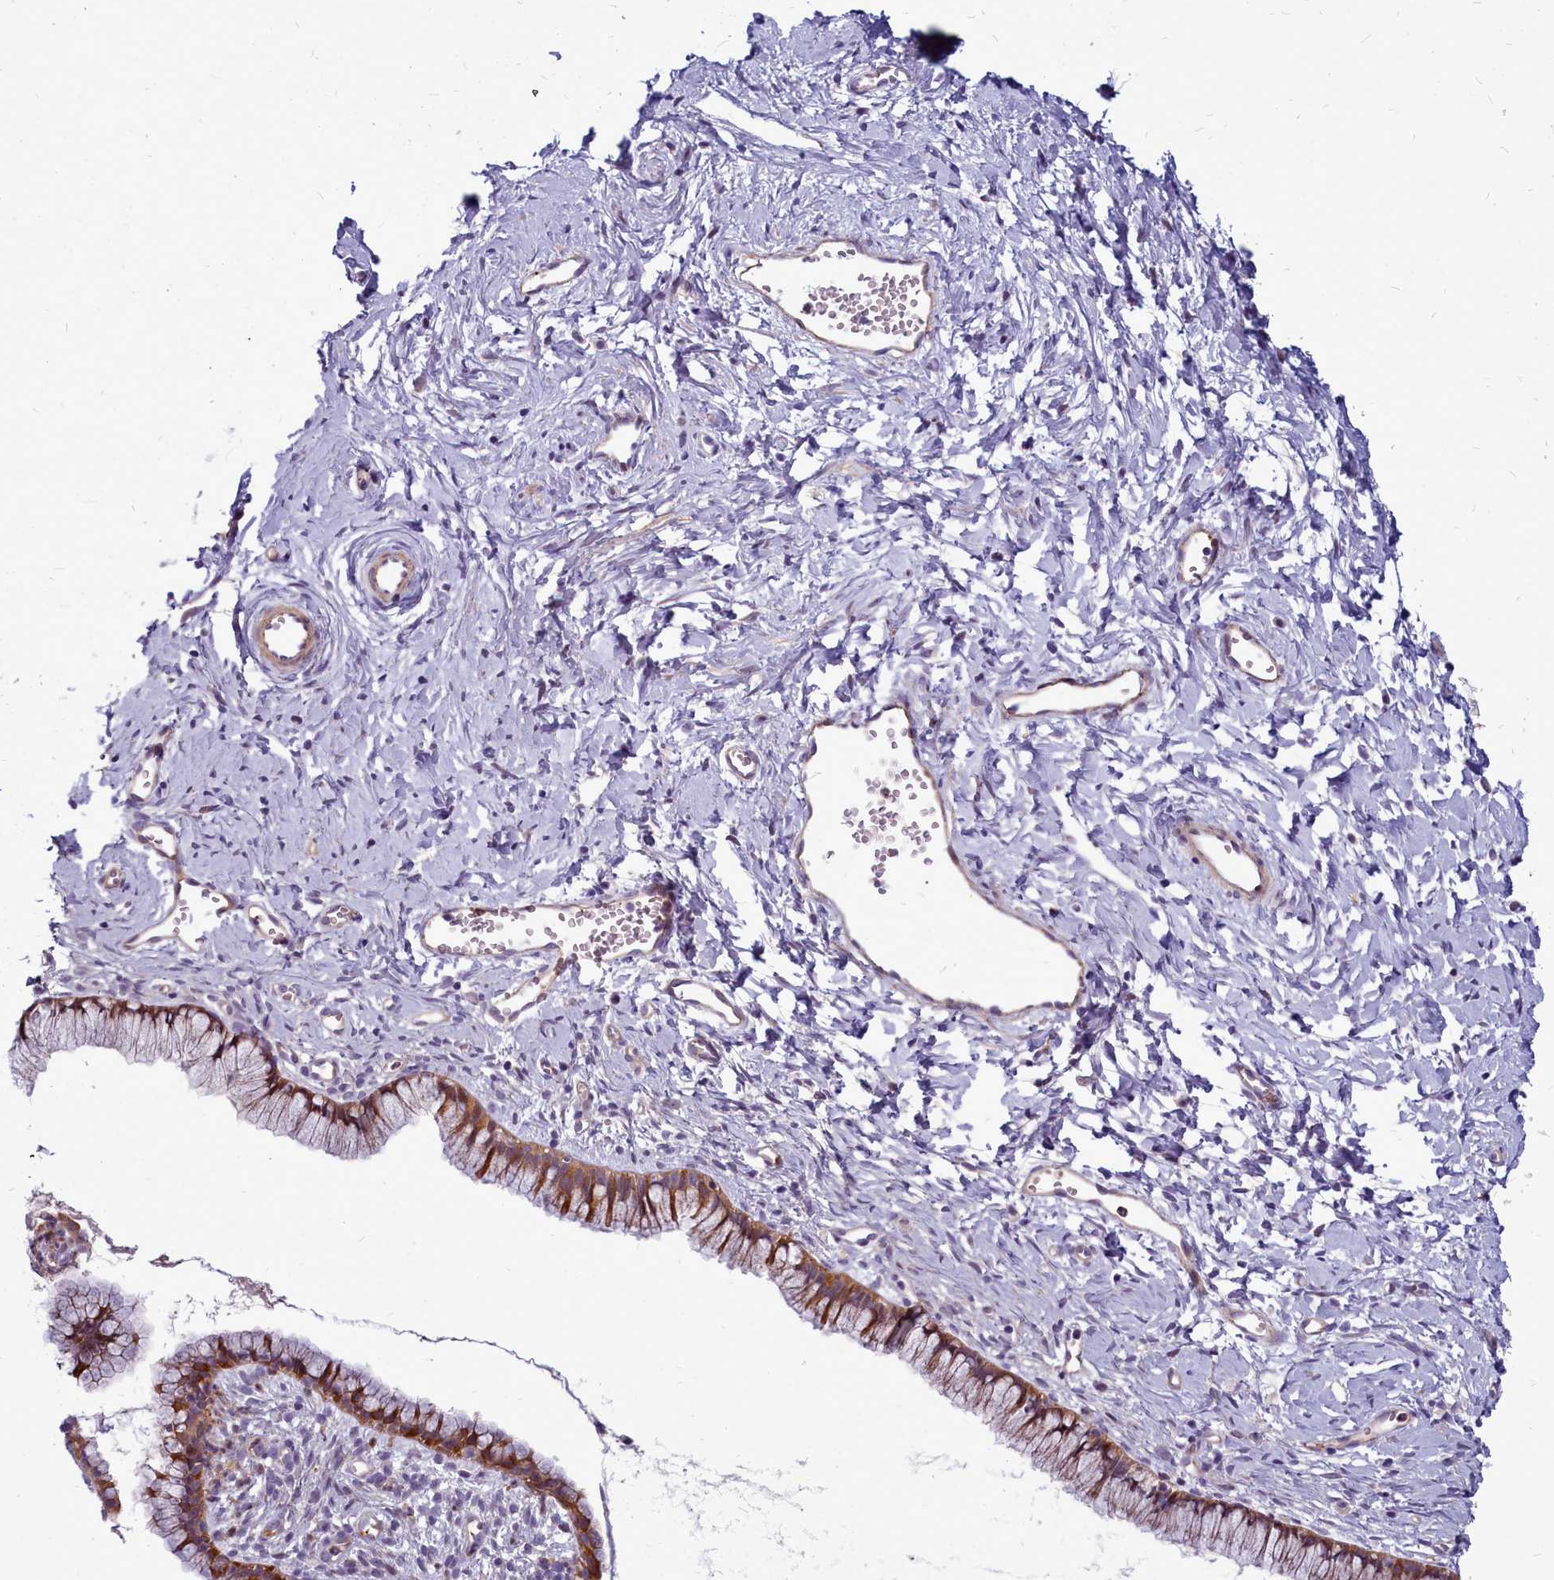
{"staining": {"intensity": "moderate", "quantity": ">75%", "location": "cytoplasmic/membranous"}, "tissue": "cervix", "cell_type": "Glandular cells", "image_type": "normal", "snomed": [{"axis": "morphology", "description": "Normal tissue, NOS"}, {"axis": "topography", "description": "Cervix"}], "caption": "A high-resolution image shows IHC staining of normal cervix, which exhibits moderate cytoplasmic/membranous expression in about >75% of glandular cells.", "gene": "TTC5", "patient": {"sex": "female", "age": 40}}